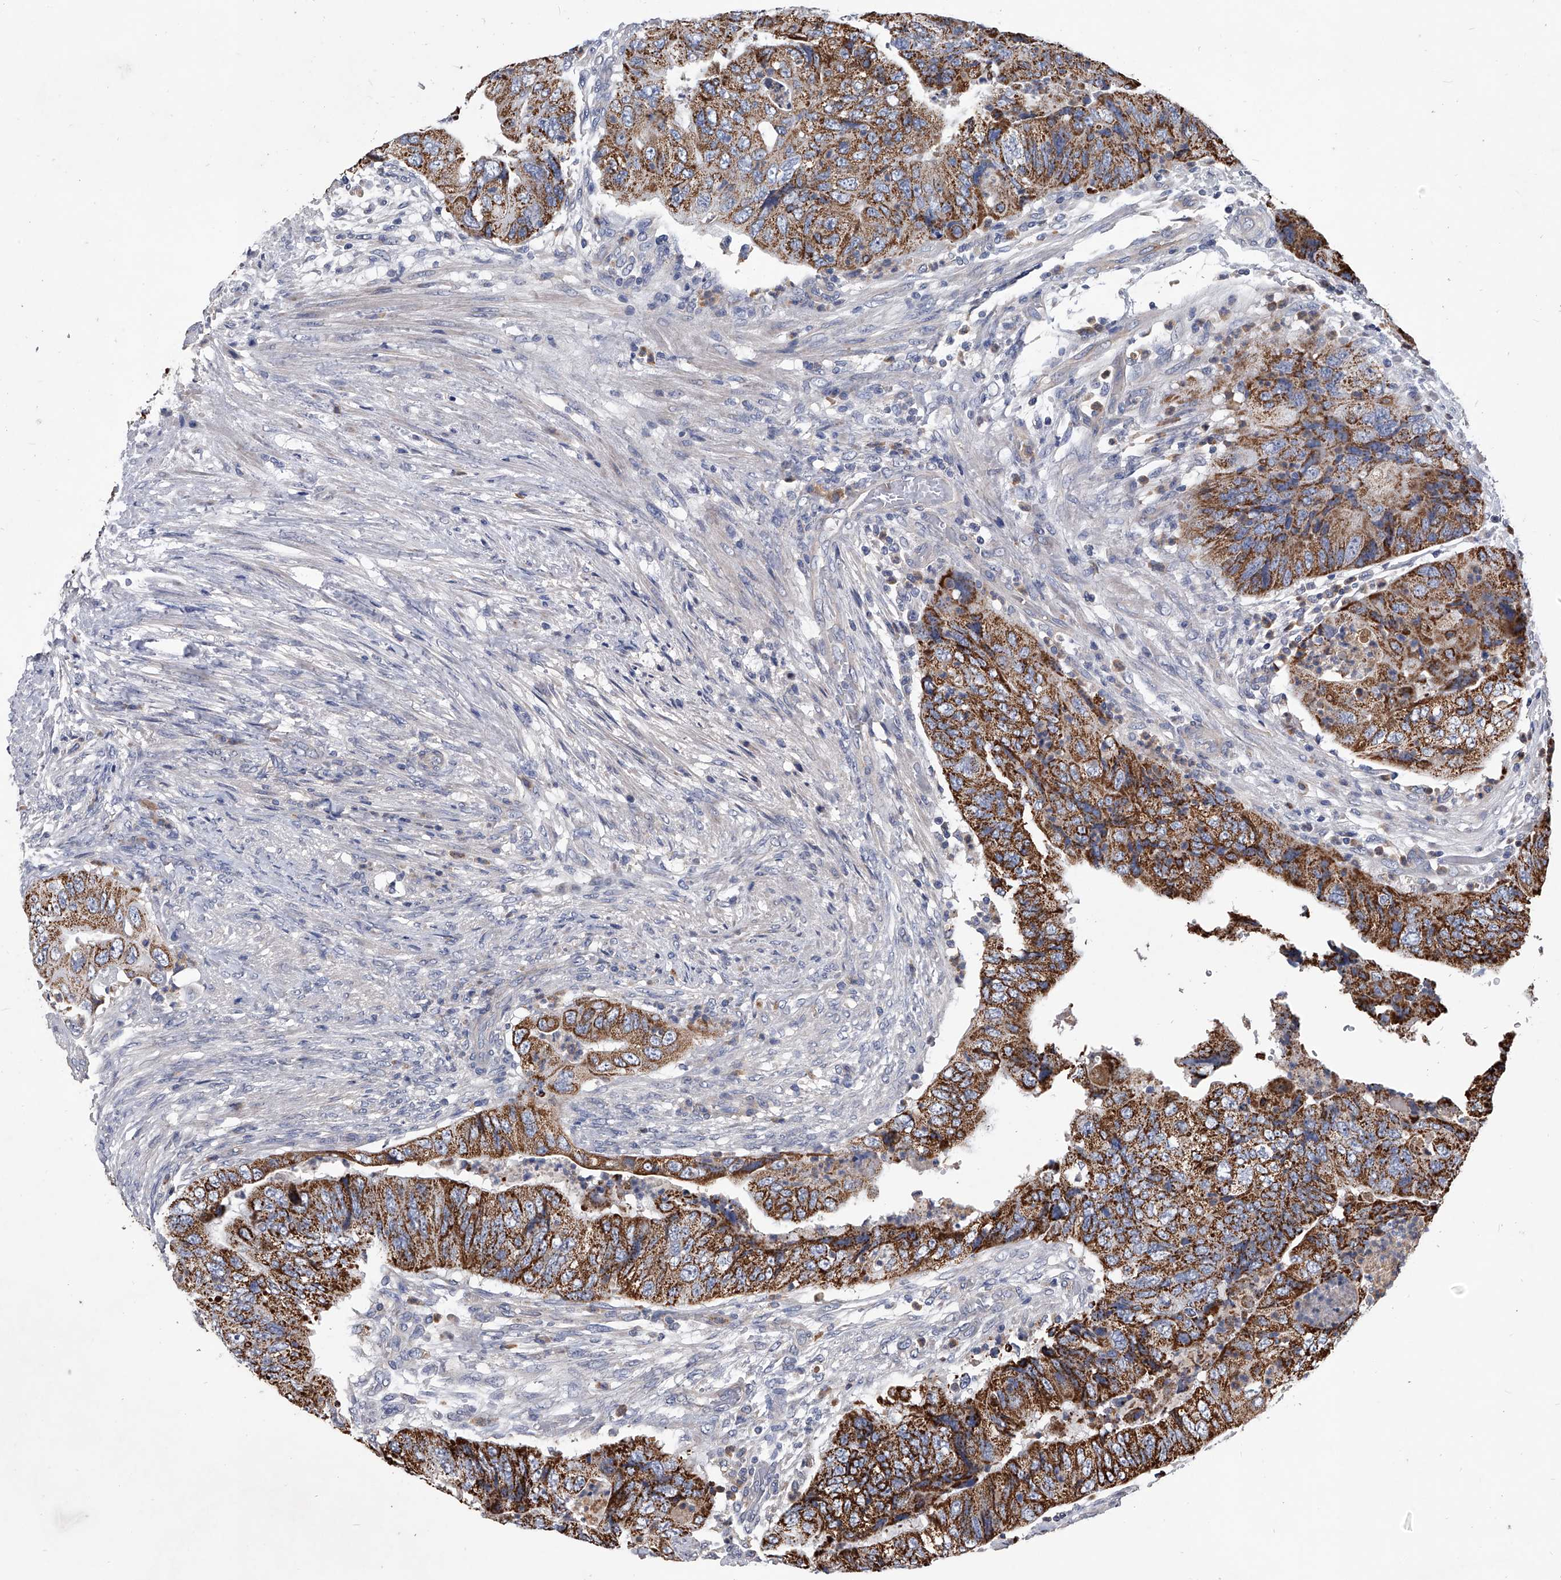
{"staining": {"intensity": "strong", "quantity": ">75%", "location": "cytoplasmic/membranous"}, "tissue": "colorectal cancer", "cell_type": "Tumor cells", "image_type": "cancer", "snomed": [{"axis": "morphology", "description": "Adenocarcinoma, NOS"}, {"axis": "topography", "description": "Rectum"}], "caption": "Approximately >75% of tumor cells in human colorectal cancer reveal strong cytoplasmic/membranous protein expression as visualized by brown immunohistochemical staining.", "gene": "NRP1", "patient": {"sex": "male", "age": 63}}